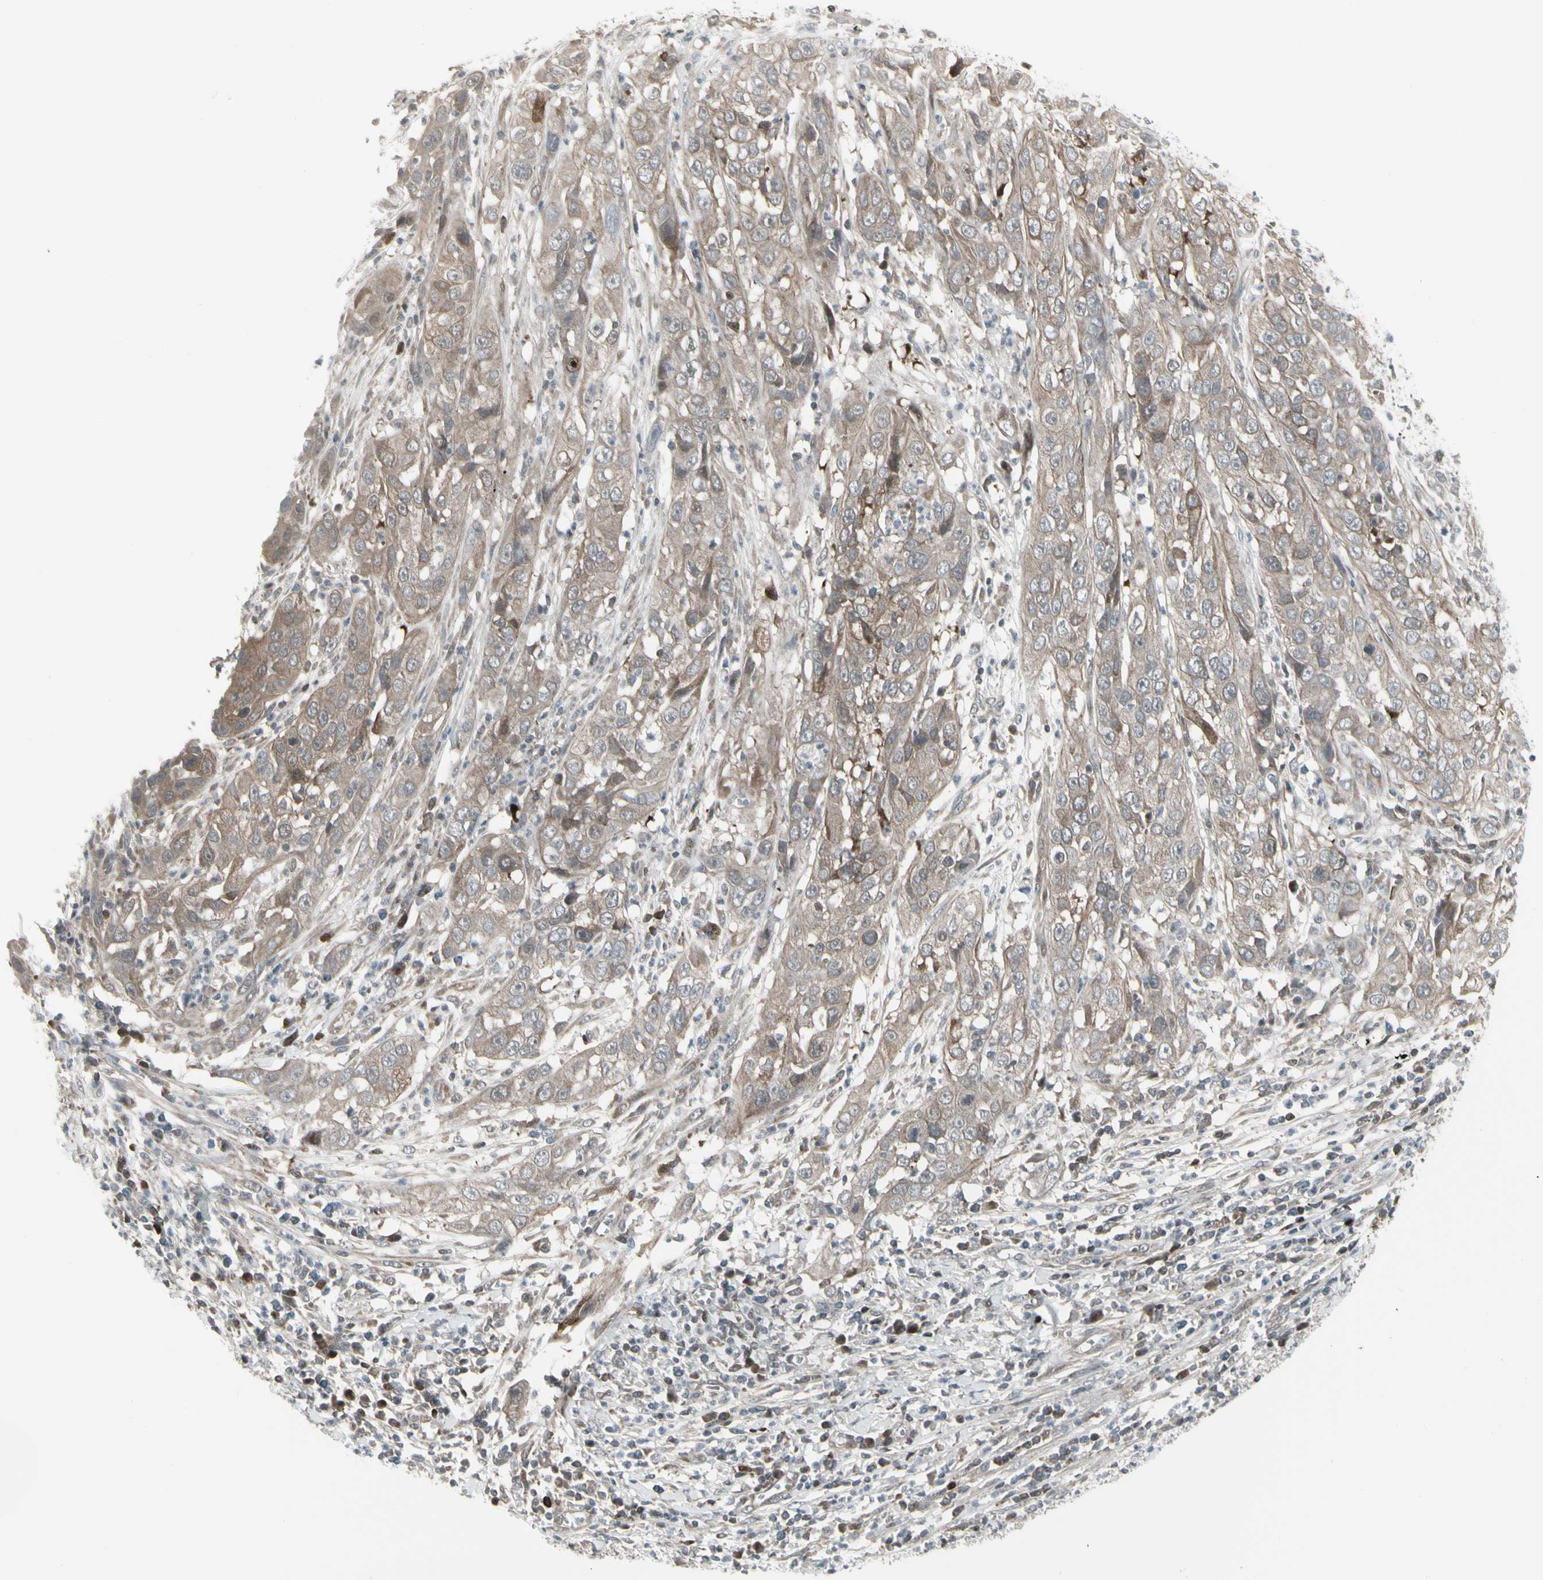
{"staining": {"intensity": "weak", "quantity": ">75%", "location": "cytoplasmic/membranous"}, "tissue": "cervical cancer", "cell_type": "Tumor cells", "image_type": "cancer", "snomed": [{"axis": "morphology", "description": "Squamous cell carcinoma, NOS"}, {"axis": "topography", "description": "Cervix"}], "caption": "Human cervical cancer stained with a protein marker shows weak staining in tumor cells.", "gene": "IGFBP6", "patient": {"sex": "female", "age": 32}}